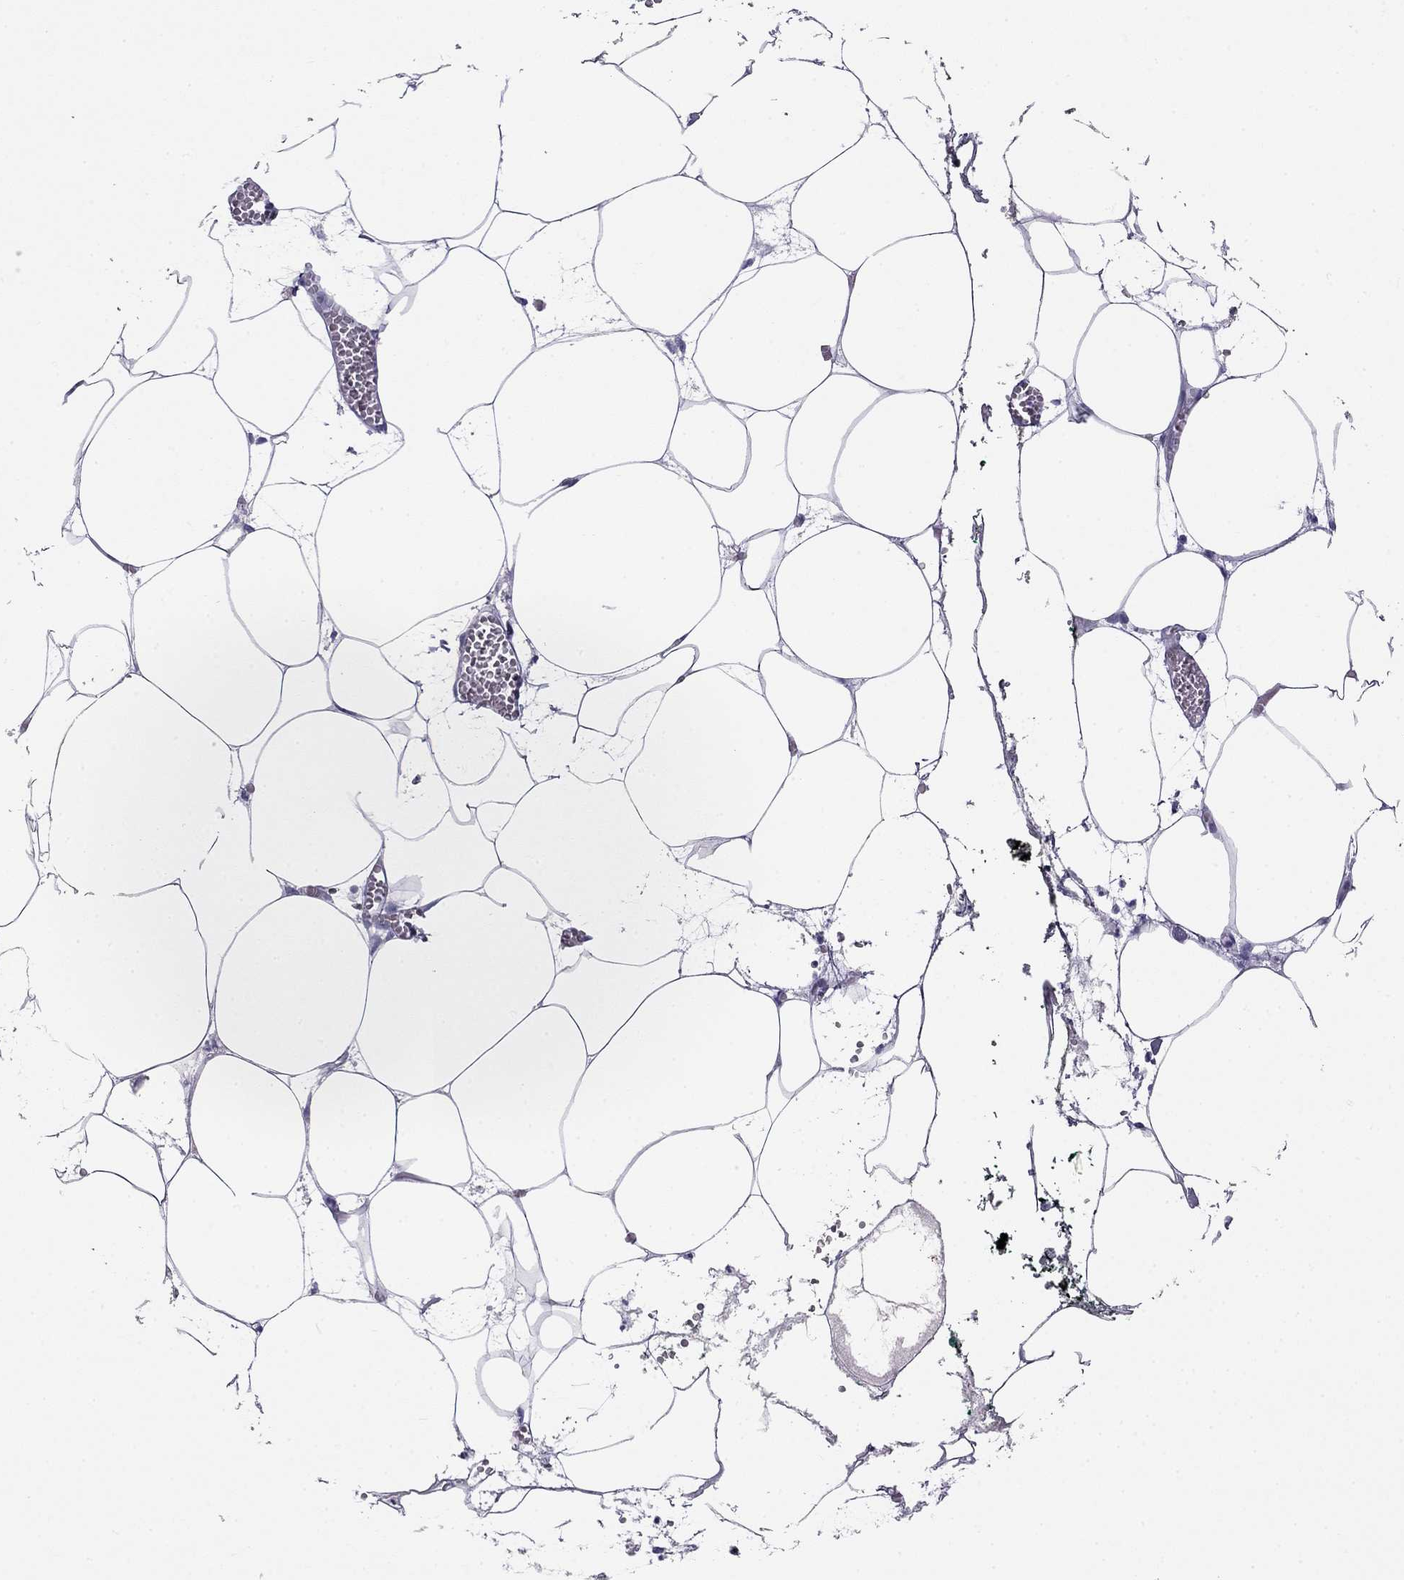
{"staining": {"intensity": "negative", "quantity": "none", "location": "none"}, "tissue": "adipose tissue", "cell_type": "Adipocytes", "image_type": "normal", "snomed": [{"axis": "morphology", "description": "Normal tissue, NOS"}, {"axis": "topography", "description": "Adipose tissue"}, {"axis": "topography", "description": "Pancreas"}, {"axis": "topography", "description": "Peripheral nerve tissue"}], "caption": "Immunohistochemistry of normal human adipose tissue reveals no expression in adipocytes.", "gene": "ODF4", "patient": {"sex": "female", "age": 58}}